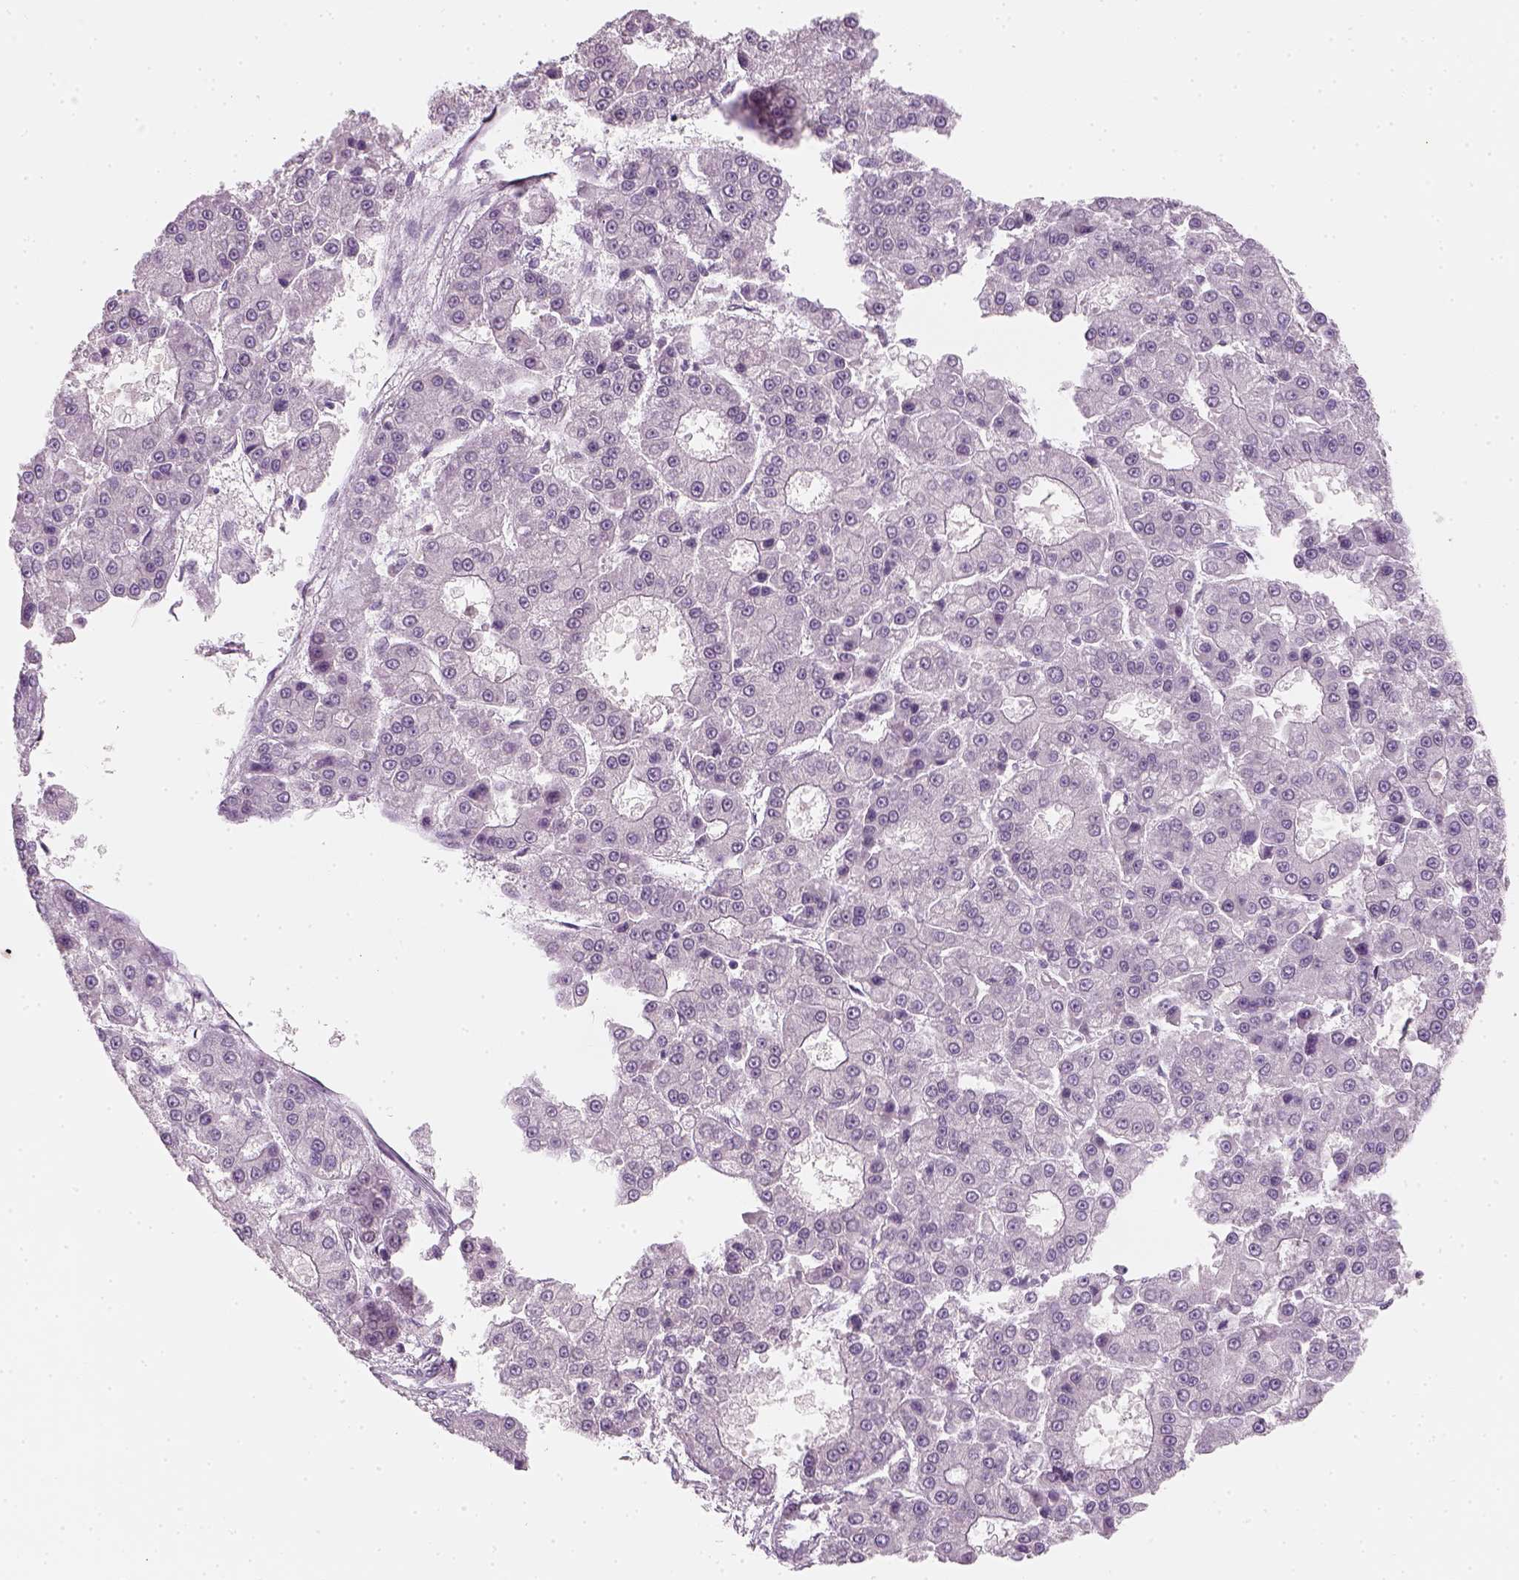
{"staining": {"intensity": "negative", "quantity": "none", "location": "none"}, "tissue": "liver cancer", "cell_type": "Tumor cells", "image_type": "cancer", "snomed": [{"axis": "morphology", "description": "Carcinoma, Hepatocellular, NOS"}, {"axis": "topography", "description": "Liver"}], "caption": "The photomicrograph displays no staining of tumor cells in liver hepatocellular carcinoma.", "gene": "TP53", "patient": {"sex": "male", "age": 70}}